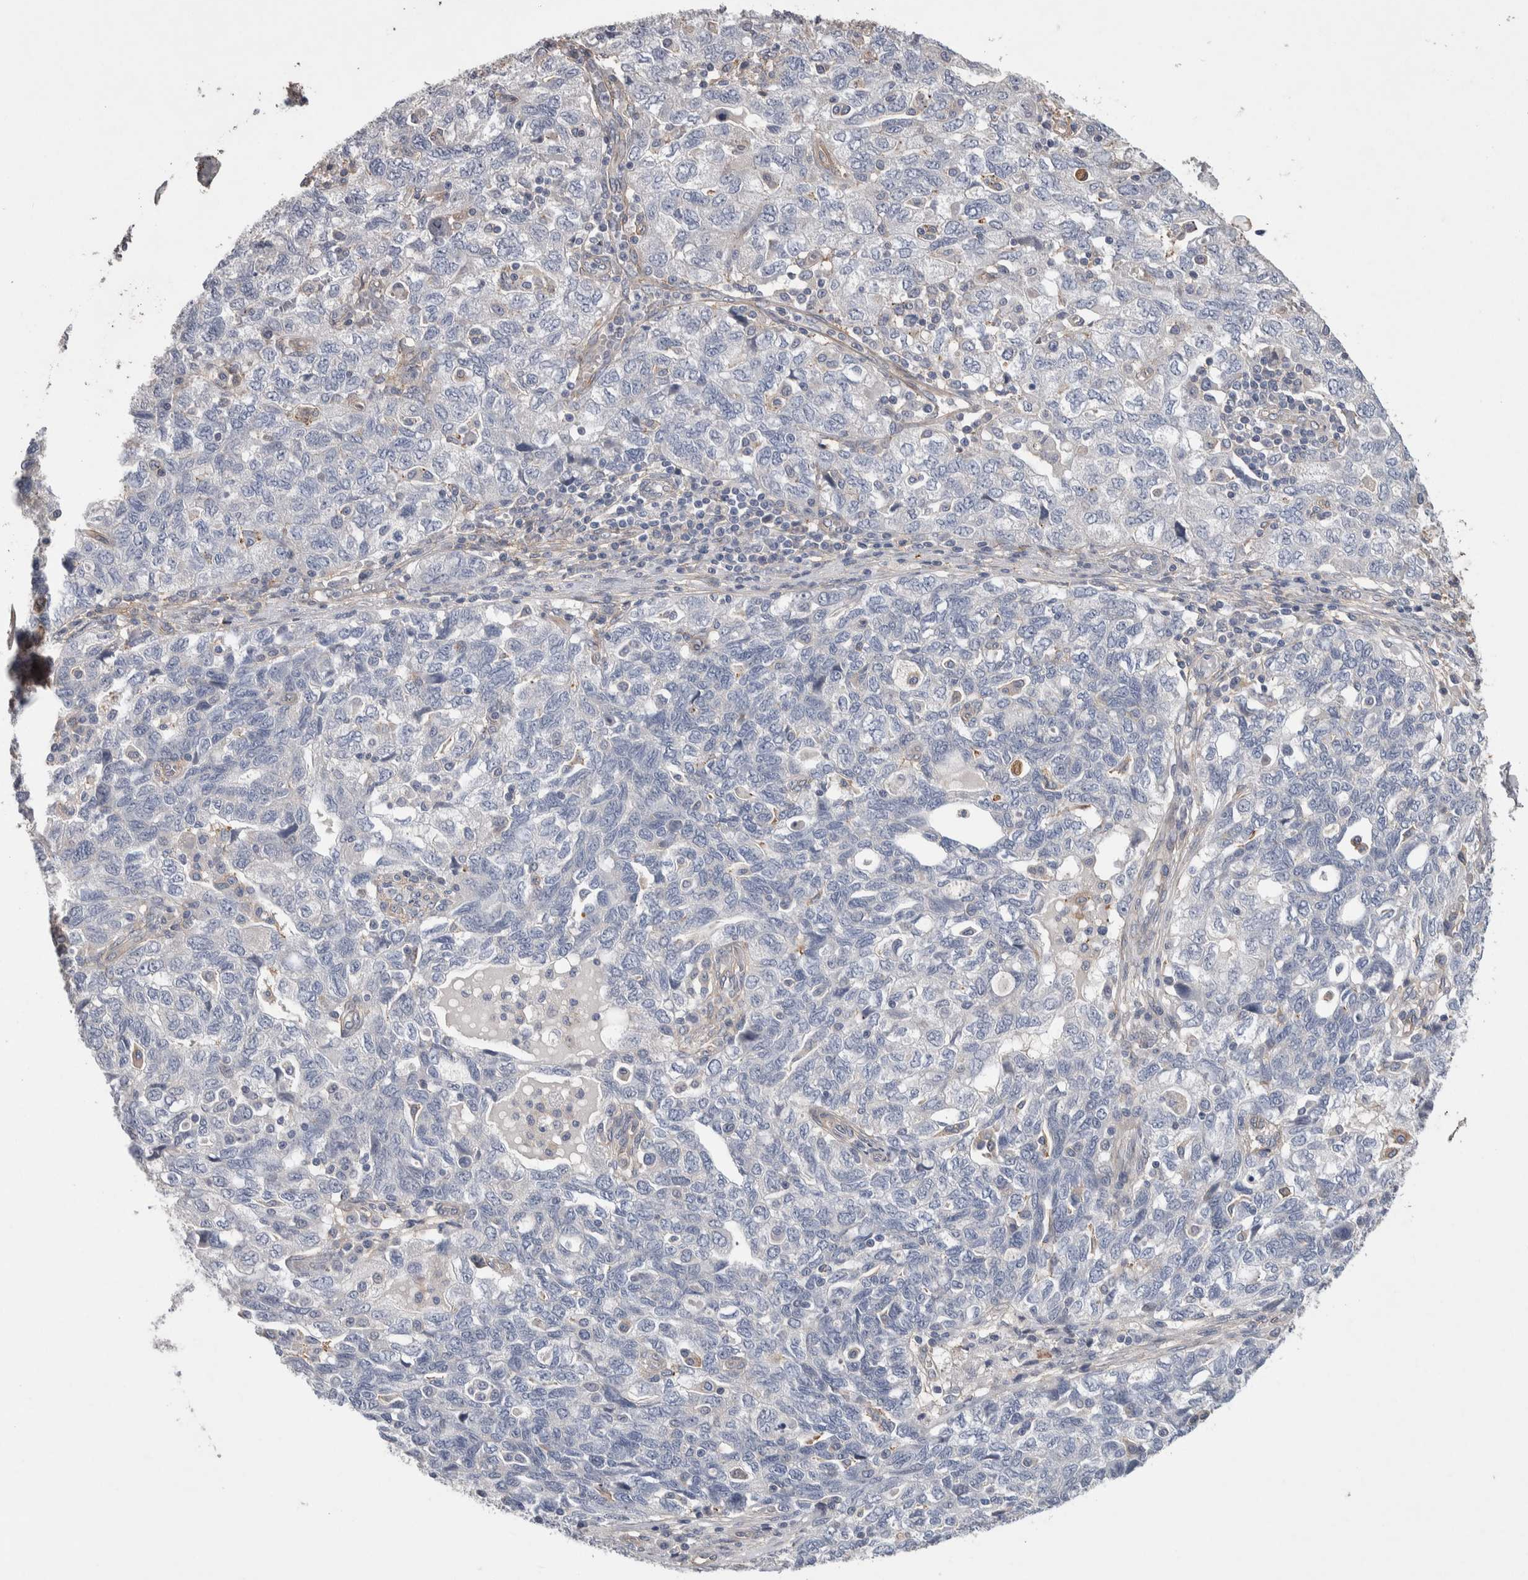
{"staining": {"intensity": "negative", "quantity": "none", "location": "none"}, "tissue": "ovarian cancer", "cell_type": "Tumor cells", "image_type": "cancer", "snomed": [{"axis": "morphology", "description": "Carcinoma, NOS"}, {"axis": "morphology", "description": "Cystadenocarcinoma, serous, NOS"}, {"axis": "topography", "description": "Ovary"}], "caption": "This is an immunohistochemistry (IHC) micrograph of ovarian cancer (serous cystadenocarcinoma). There is no positivity in tumor cells.", "gene": "GCNA", "patient": {"sex": "female", "age": 69}}